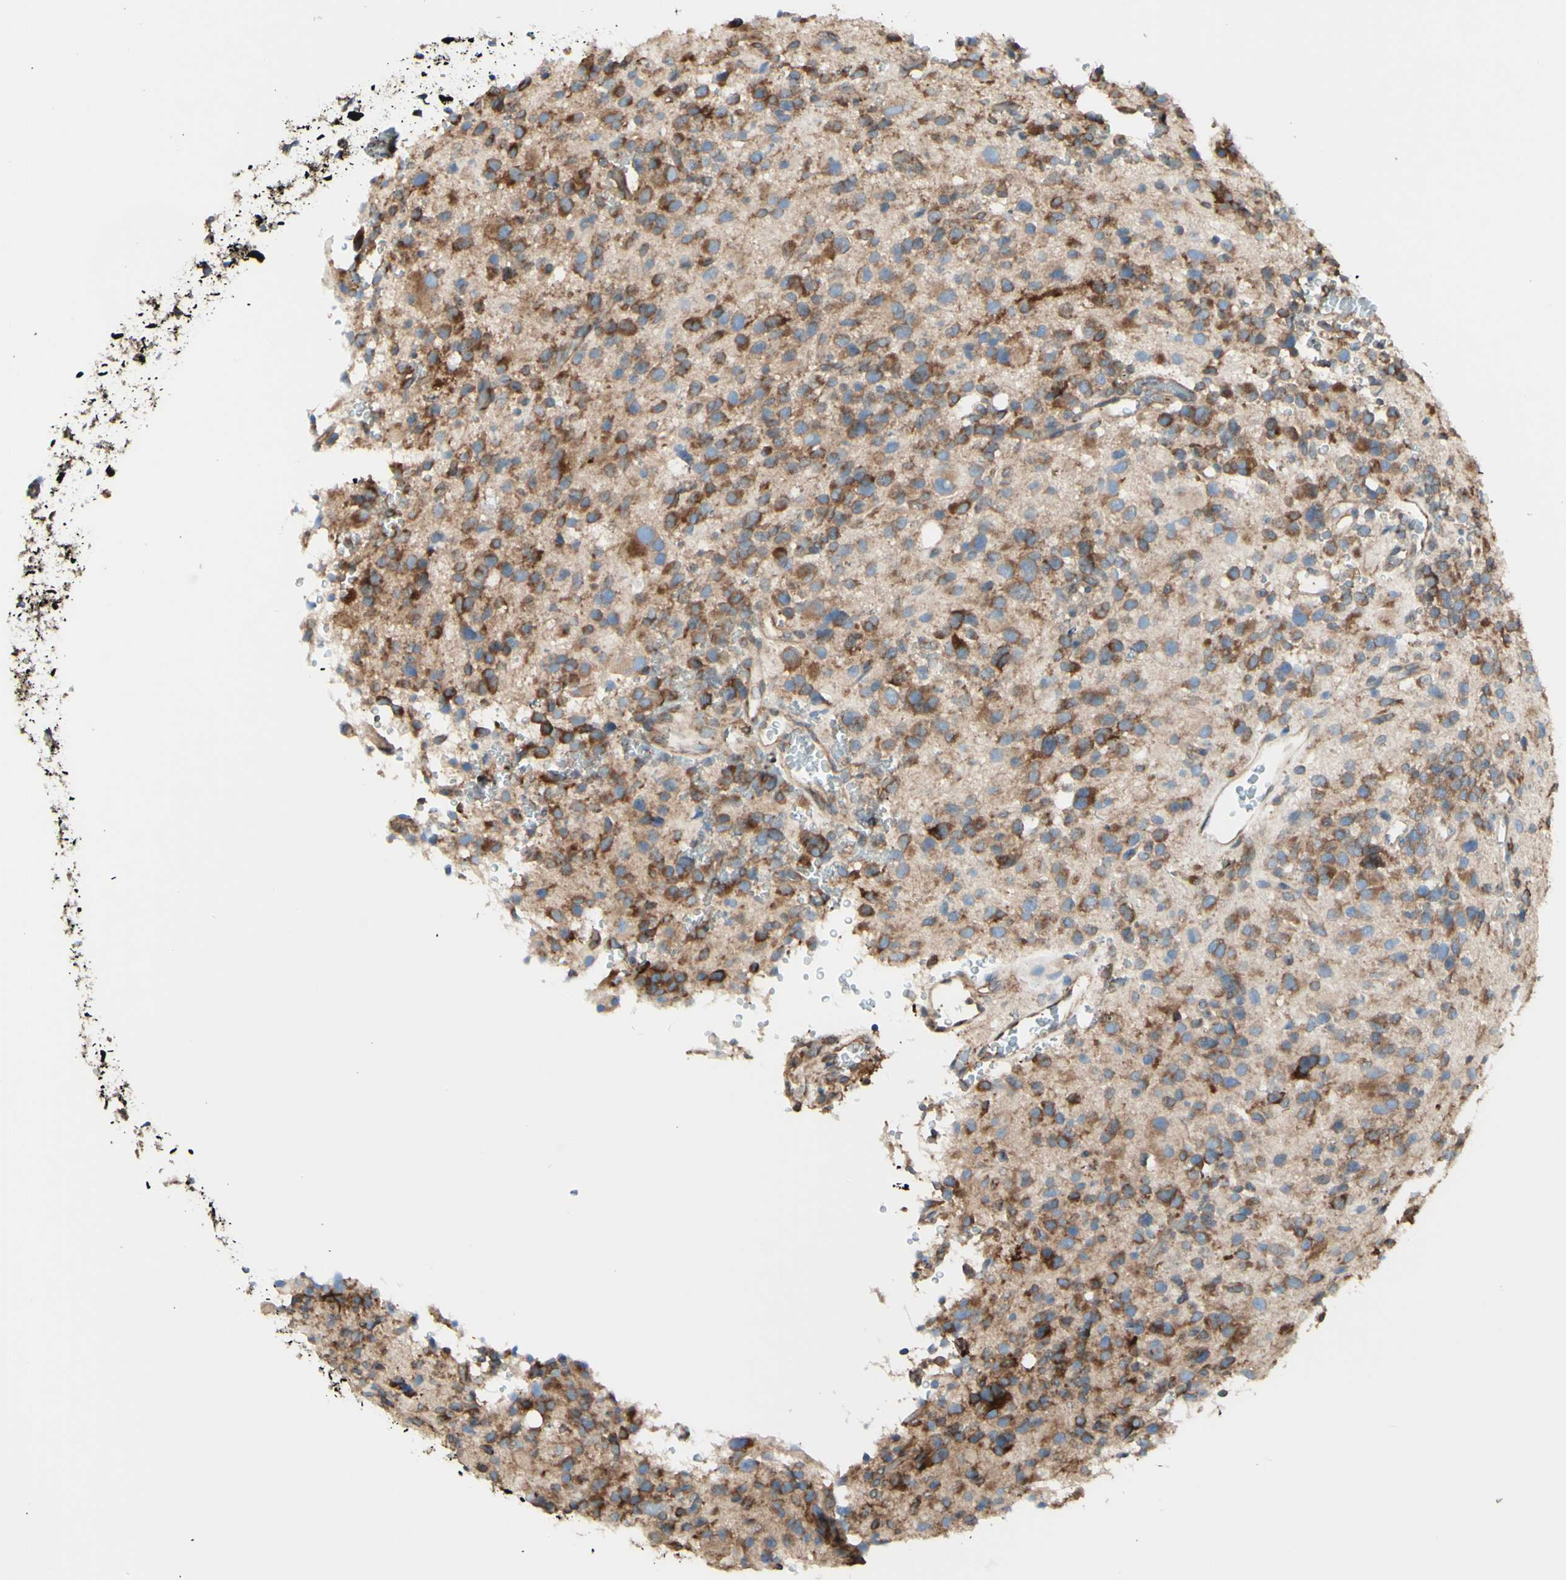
{"staining": {"intensity": "moderate", "quantity": ">75%", "location": "cytoplasmic/membranous"}, "tissue": "glioma", "cell_type": "Tumor cells", "image_type": "cancer", "snomed": [{"axis": "morphology", "description": "Glioma, malignant, High grade"}, {"axis": "topography", "description": "Brain"}], "caption": "Glioma stained with a brown dye displays moderate cytoplasmic/membranous positive expression in approximately >75% of tumor cells.", "gene": "DNAJB11", "patient": {"sex": "male", "age": 48}}